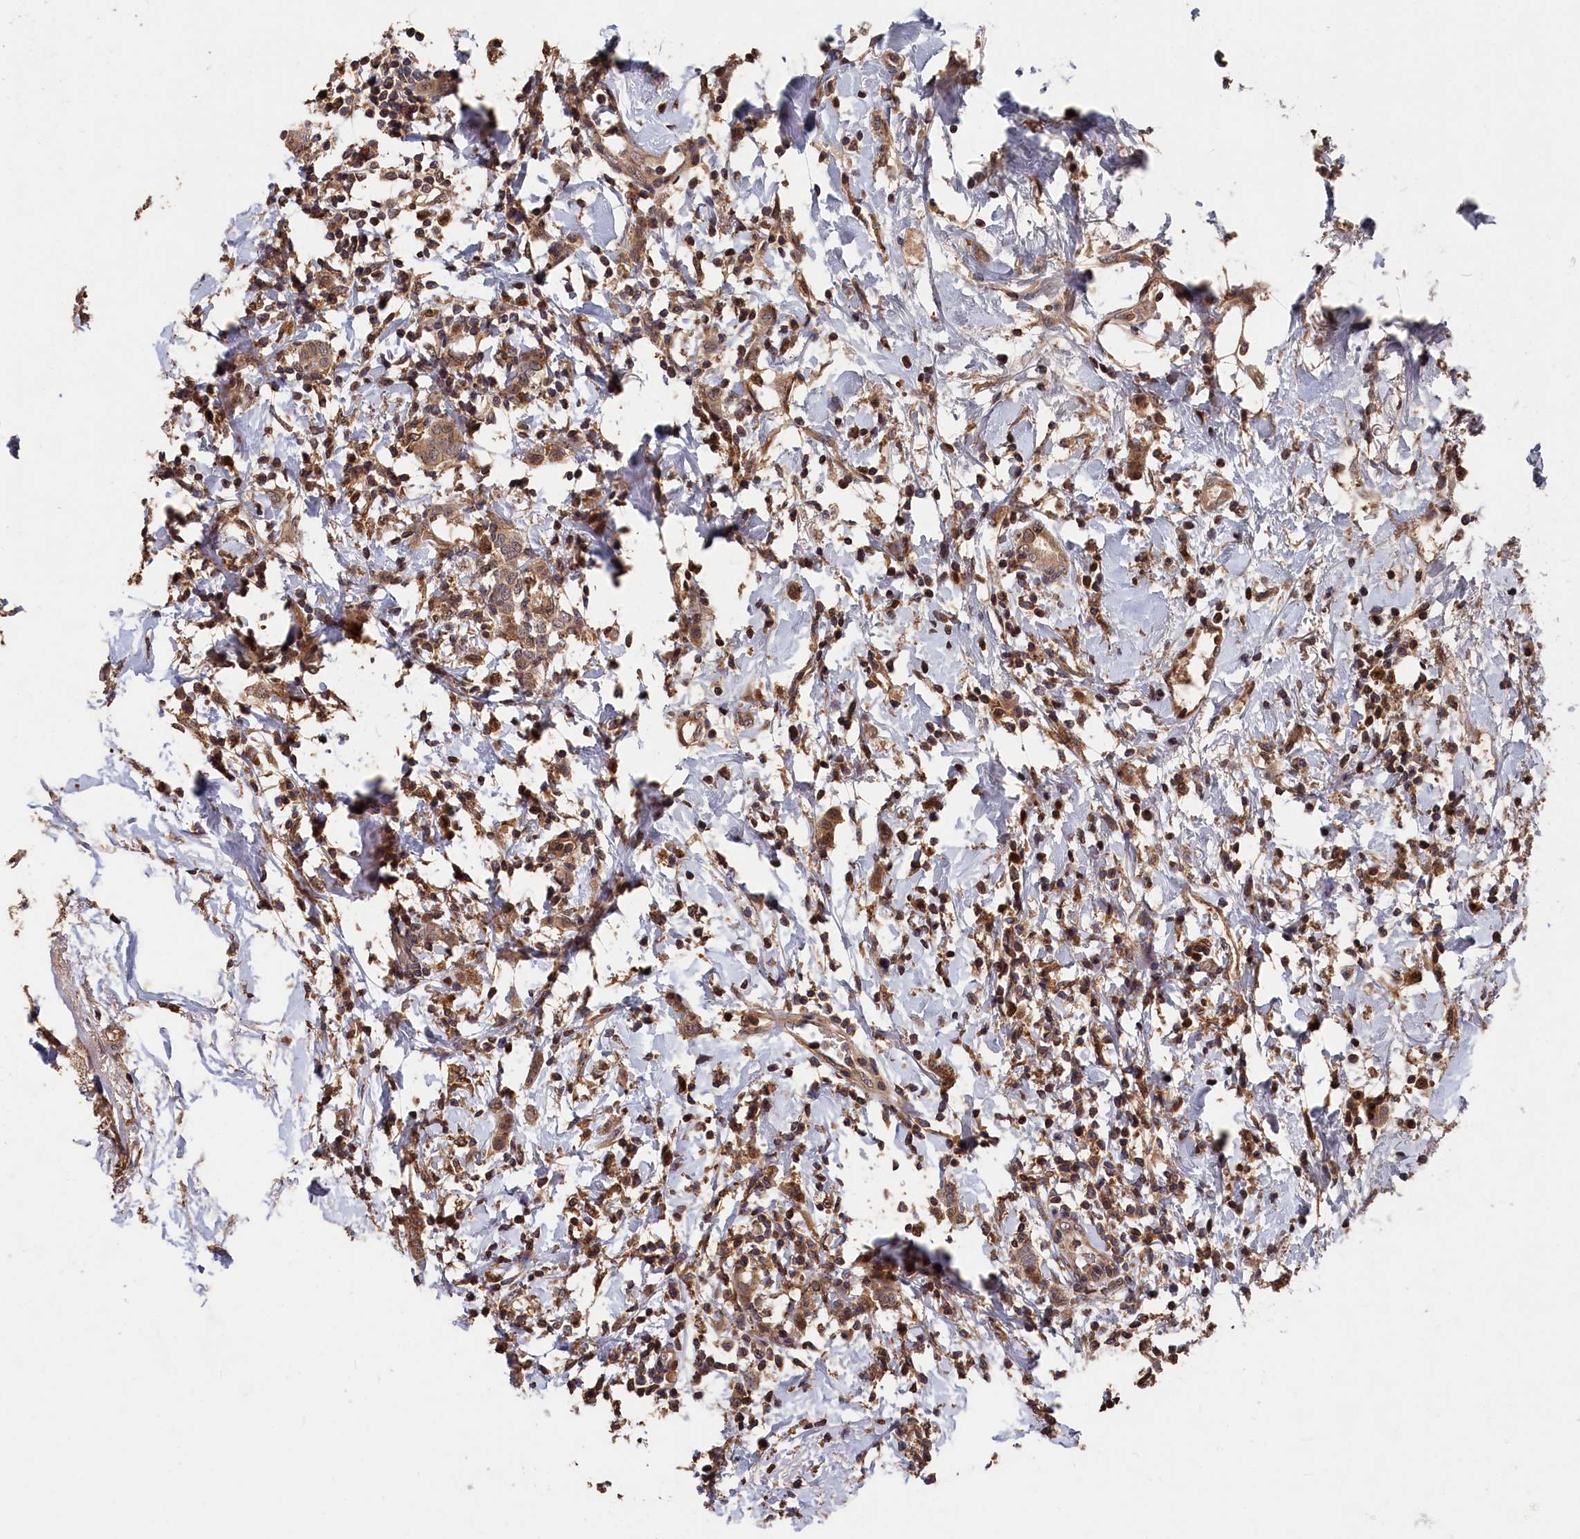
{"staining": {"intensity": "weak", "quantity": ">75%", "location": "cytoplasmic/membranous,nuclear"}, "tissue": "breast cancer", "cell_type": "Tumor cells", "image_type": "cancer", "snomed": [{"axis": "morphology", "description": "Duct carcinoma"}, {"axis": "topography", "description": "Breast"}], "caption": "Immunohistochemistry (IHC) staining of breast cancer, which displays low levels of weak cytoplasmic/membranous and nuclear expression in approximately >75% of tumor cells indicating weak cytoplasmic/membranous and nuclear protein staining. The staining was performed using DAB (3,3'-diaminobenzidine) (brown) for protein detection and nuclei were counterstained in hematoxylin (blue).", "gene": "RMI2", "patient": {"sex": "female", "age": 72}}